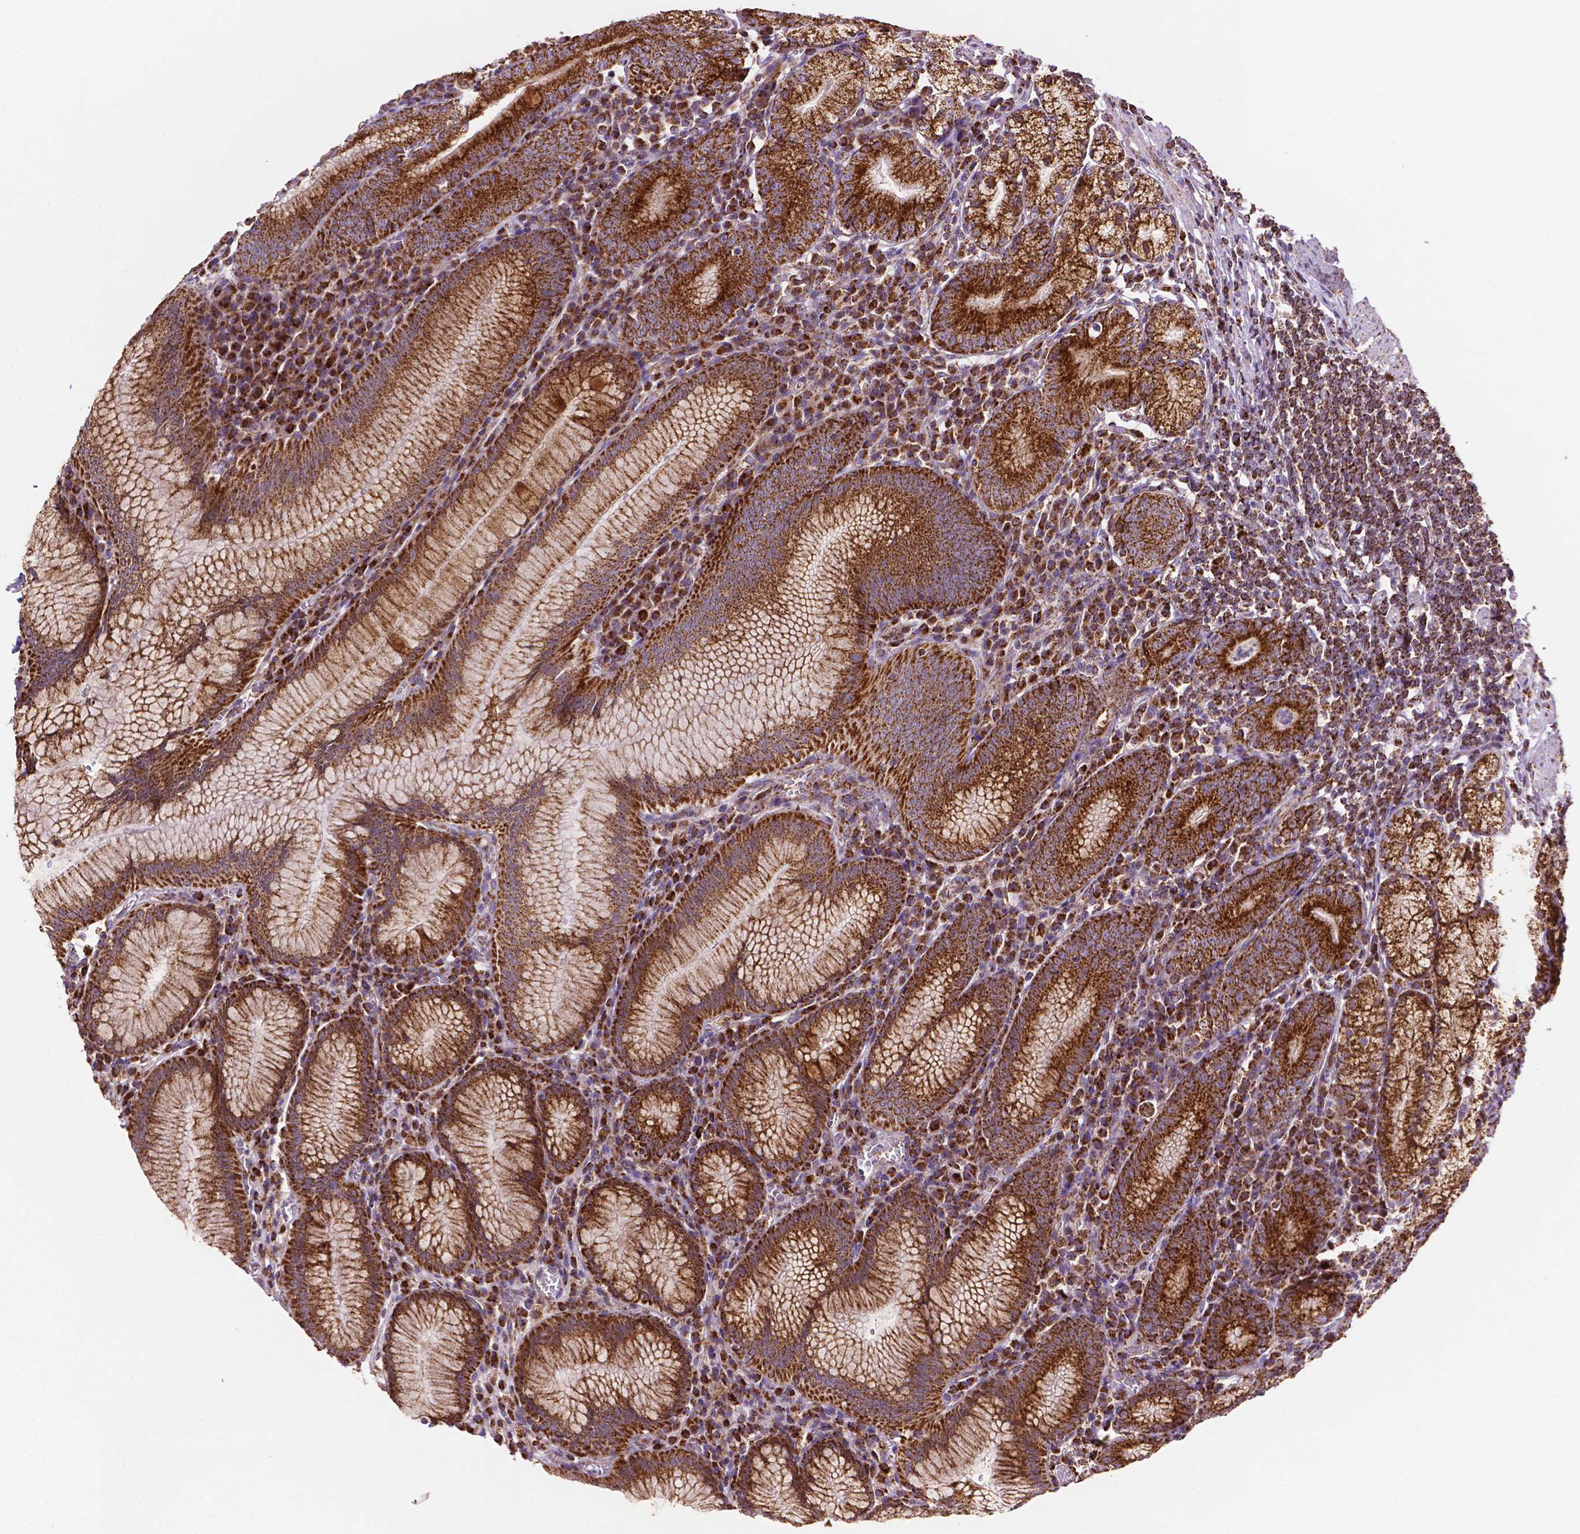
{"staining": {"intensity": "strong", "quantity": ">75%", "location": "cytoplasmic/membranous"}, "tissue": "stomach", "cell_type": "Glandular cells", "image_type": "normal", "snomed": [{"axis": "morphology", "description": "Normal tissue, NOS"}, {"axis": "topography", "description": "Stomach"}], "caption": "Protein positivity by IHC displays strong cytoplasmic/membranous expression in about >75% of glandular cells in unremarkable stomach.", "gene": "ILVBL", "patient": {"sex": "male", "age": 55}}